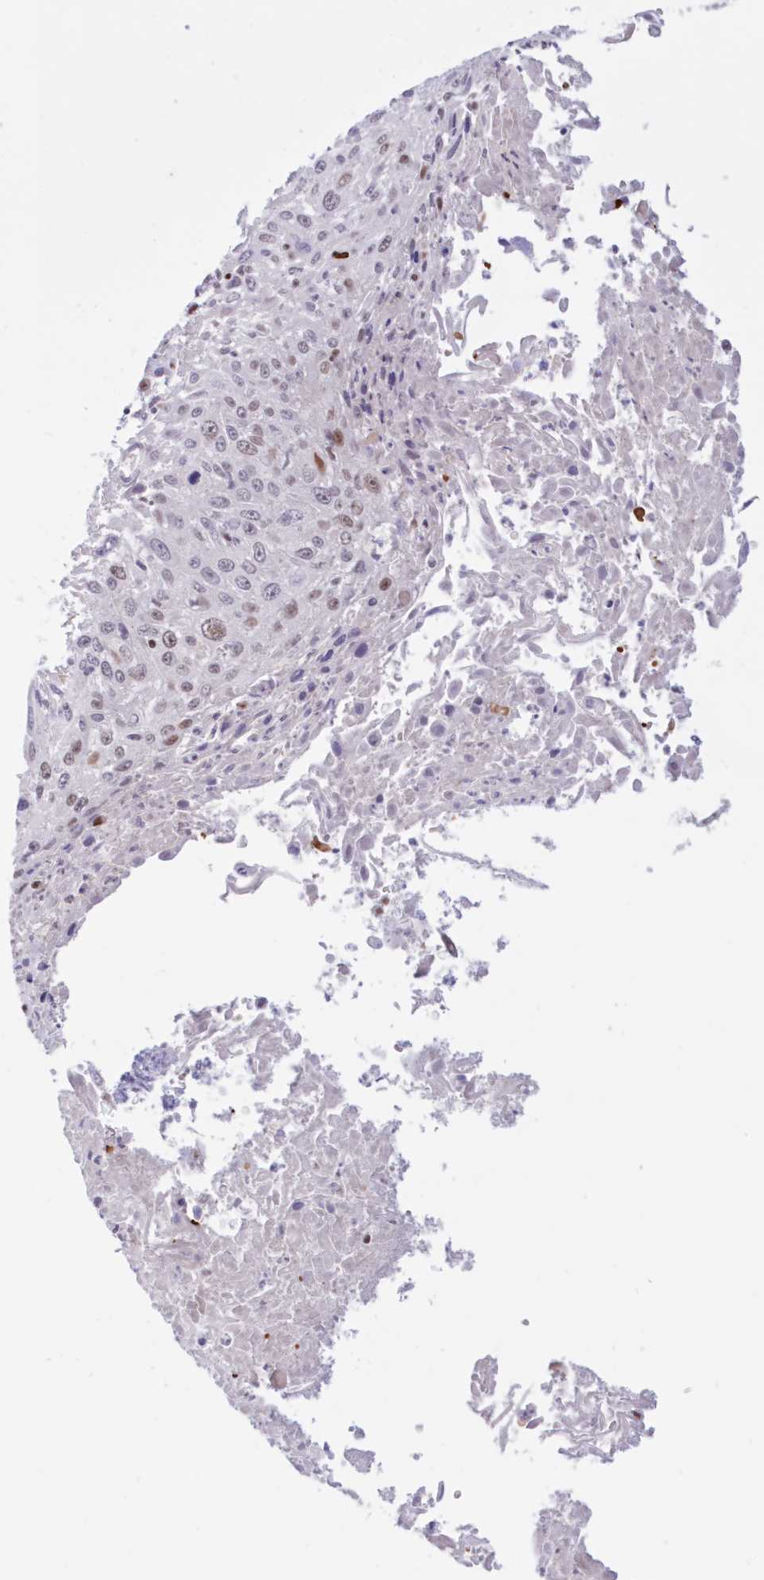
{"staining": {"intensity": "moderate", "quantity": "25%-75%", "location": "nuclear"}, "tissue": "cervical cancer", "cell_type": "Tumor cells", "image_type": "cancer", "snomed": [{"axis": "morphology", "description": "Squamous cell carcinoma, NOS"}, {"axis": "topography", "description": "Cervix"}], "caption": "Immunohistochemistry (DAB (3,3'-diaminobenzidine)) staining of squamous cell carcinoma (cervical) exhibits moderate nuclear protein expression in about 25%-75% of tumor cells.", "gene": "POLR2B", "patient": {"sex": "female", "age": 51}}